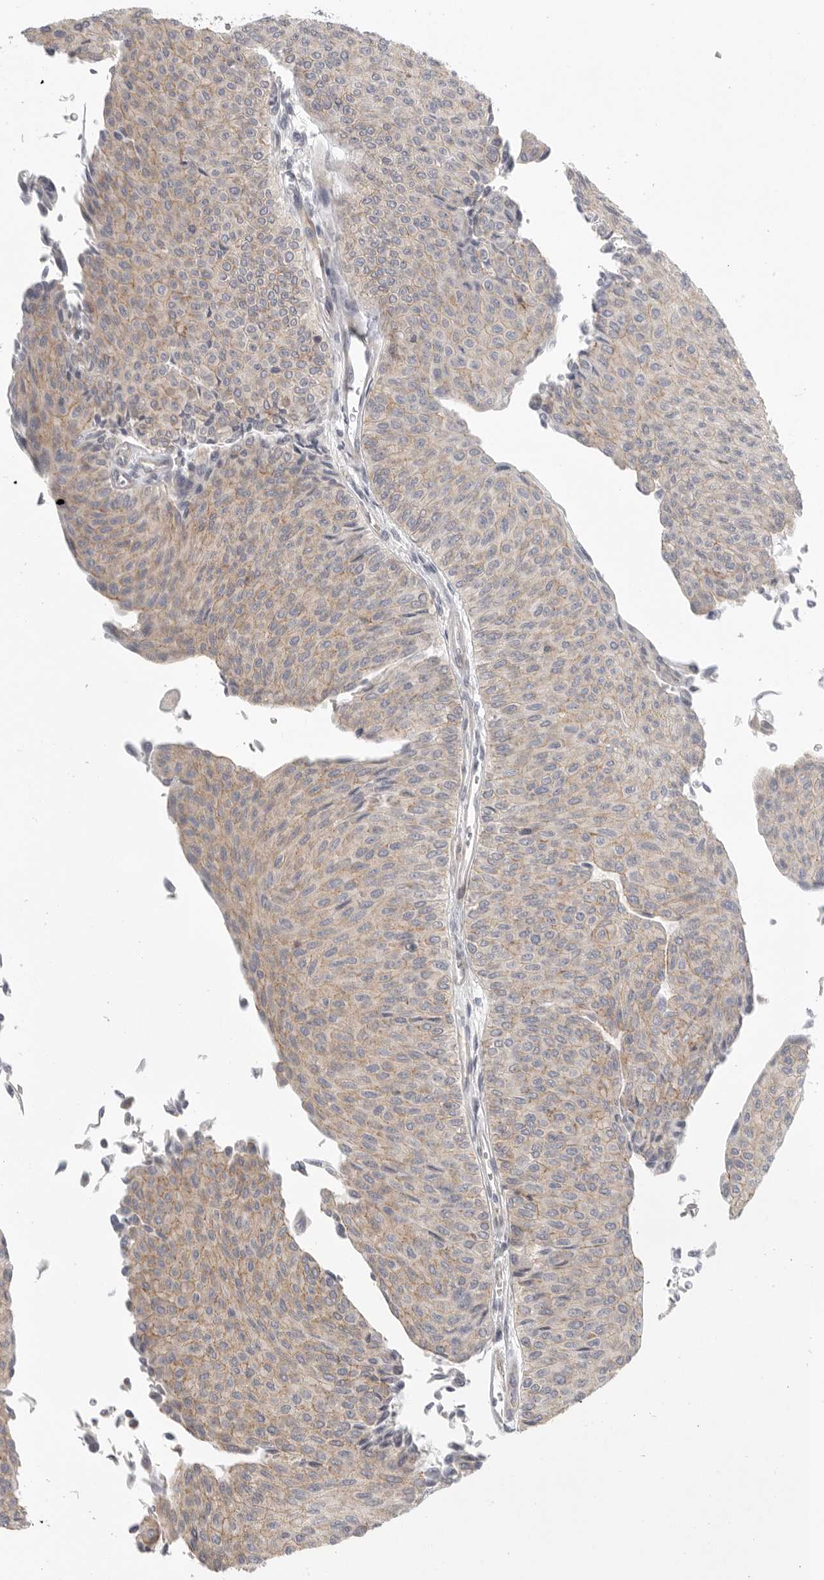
{"staining": {"intensity": "weak", "quantity": "25%-75%", "location": "cytoplasmic/membranous"}, "tissue": "urothelial cancer", "cell_type": "Tumor cells", "image_type": "cancer", "snomed": [{"axis": "morphology", "description": "Urothelial carcinoma, Low grade"}, {"axis": "topography", "description": "Urinary bladder"}], "caption": "A photomicrograph of human urothelial cancer stained for a protein exhibits weak cytoplasmic/membranous brown staining in tumor cells. Using DAB (3,3'-diaminobenzidine) (brown) and hematoxylin (blue) stains, captured at high magnification using brightfield microscopy.", "gene": "STAB2", "patient": {"sex": "male", "age": 78}}